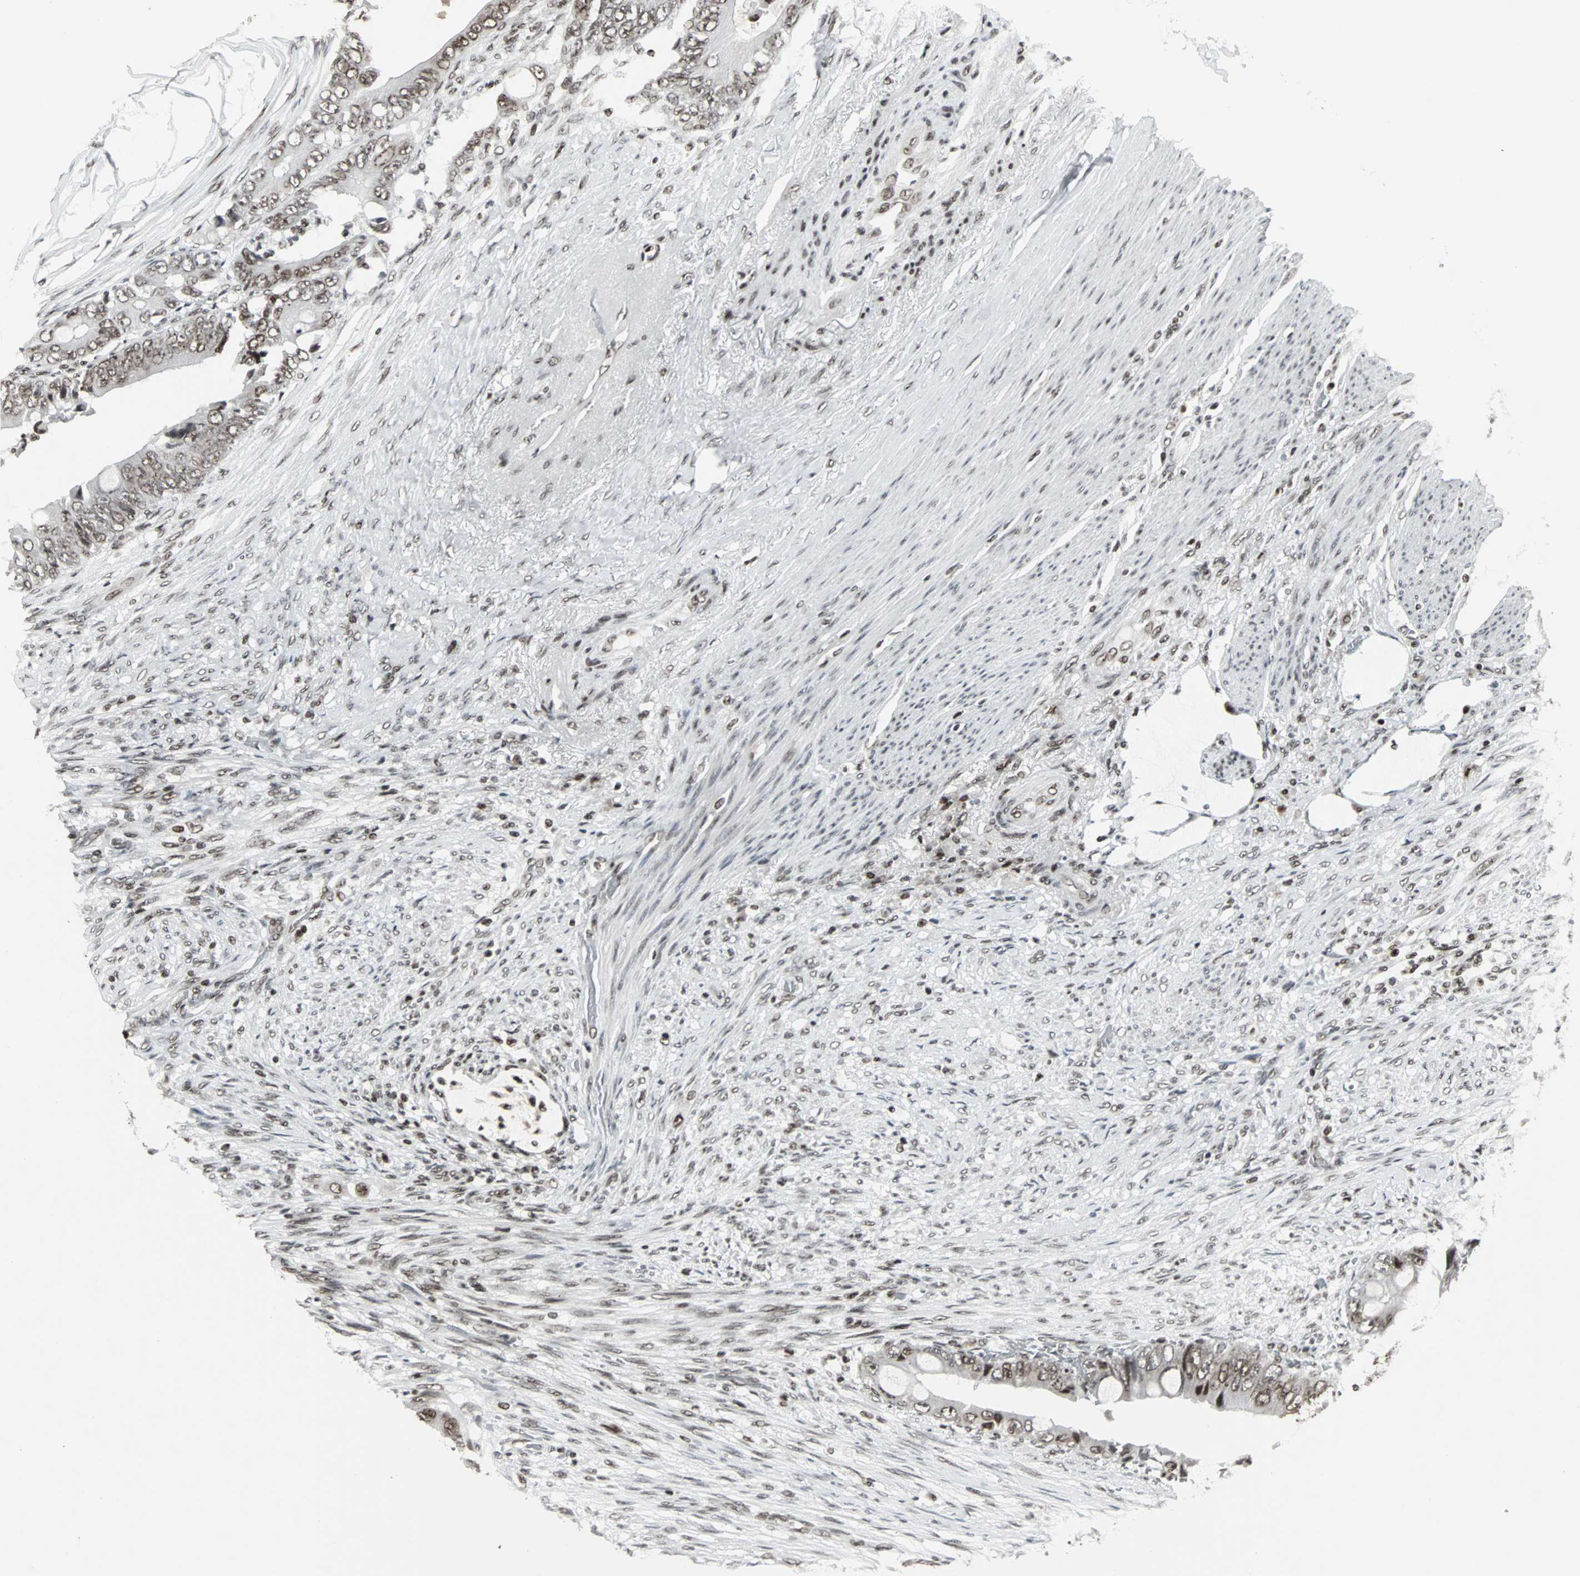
{"staining": {"intensity": "moderate", "quantity": ">75%", "location": "nuclear"}, "tissue": "colorectal cancer", "cell_type": "Tumor cells", "image_type": "cancer", "snomed": [{"axis": "morphology", "description": "Adenocarcinoma, NOS"}, {"axis": "topography", "description": "Rectum"}], "caption": "Tumor cells exhibit medium levels of moderate nuclear positivity in approximately >75% of cells in human adenocarcinoma (colorectal).", "gene": "PNKP", "patient": {"sex": "female", "age": 77}}